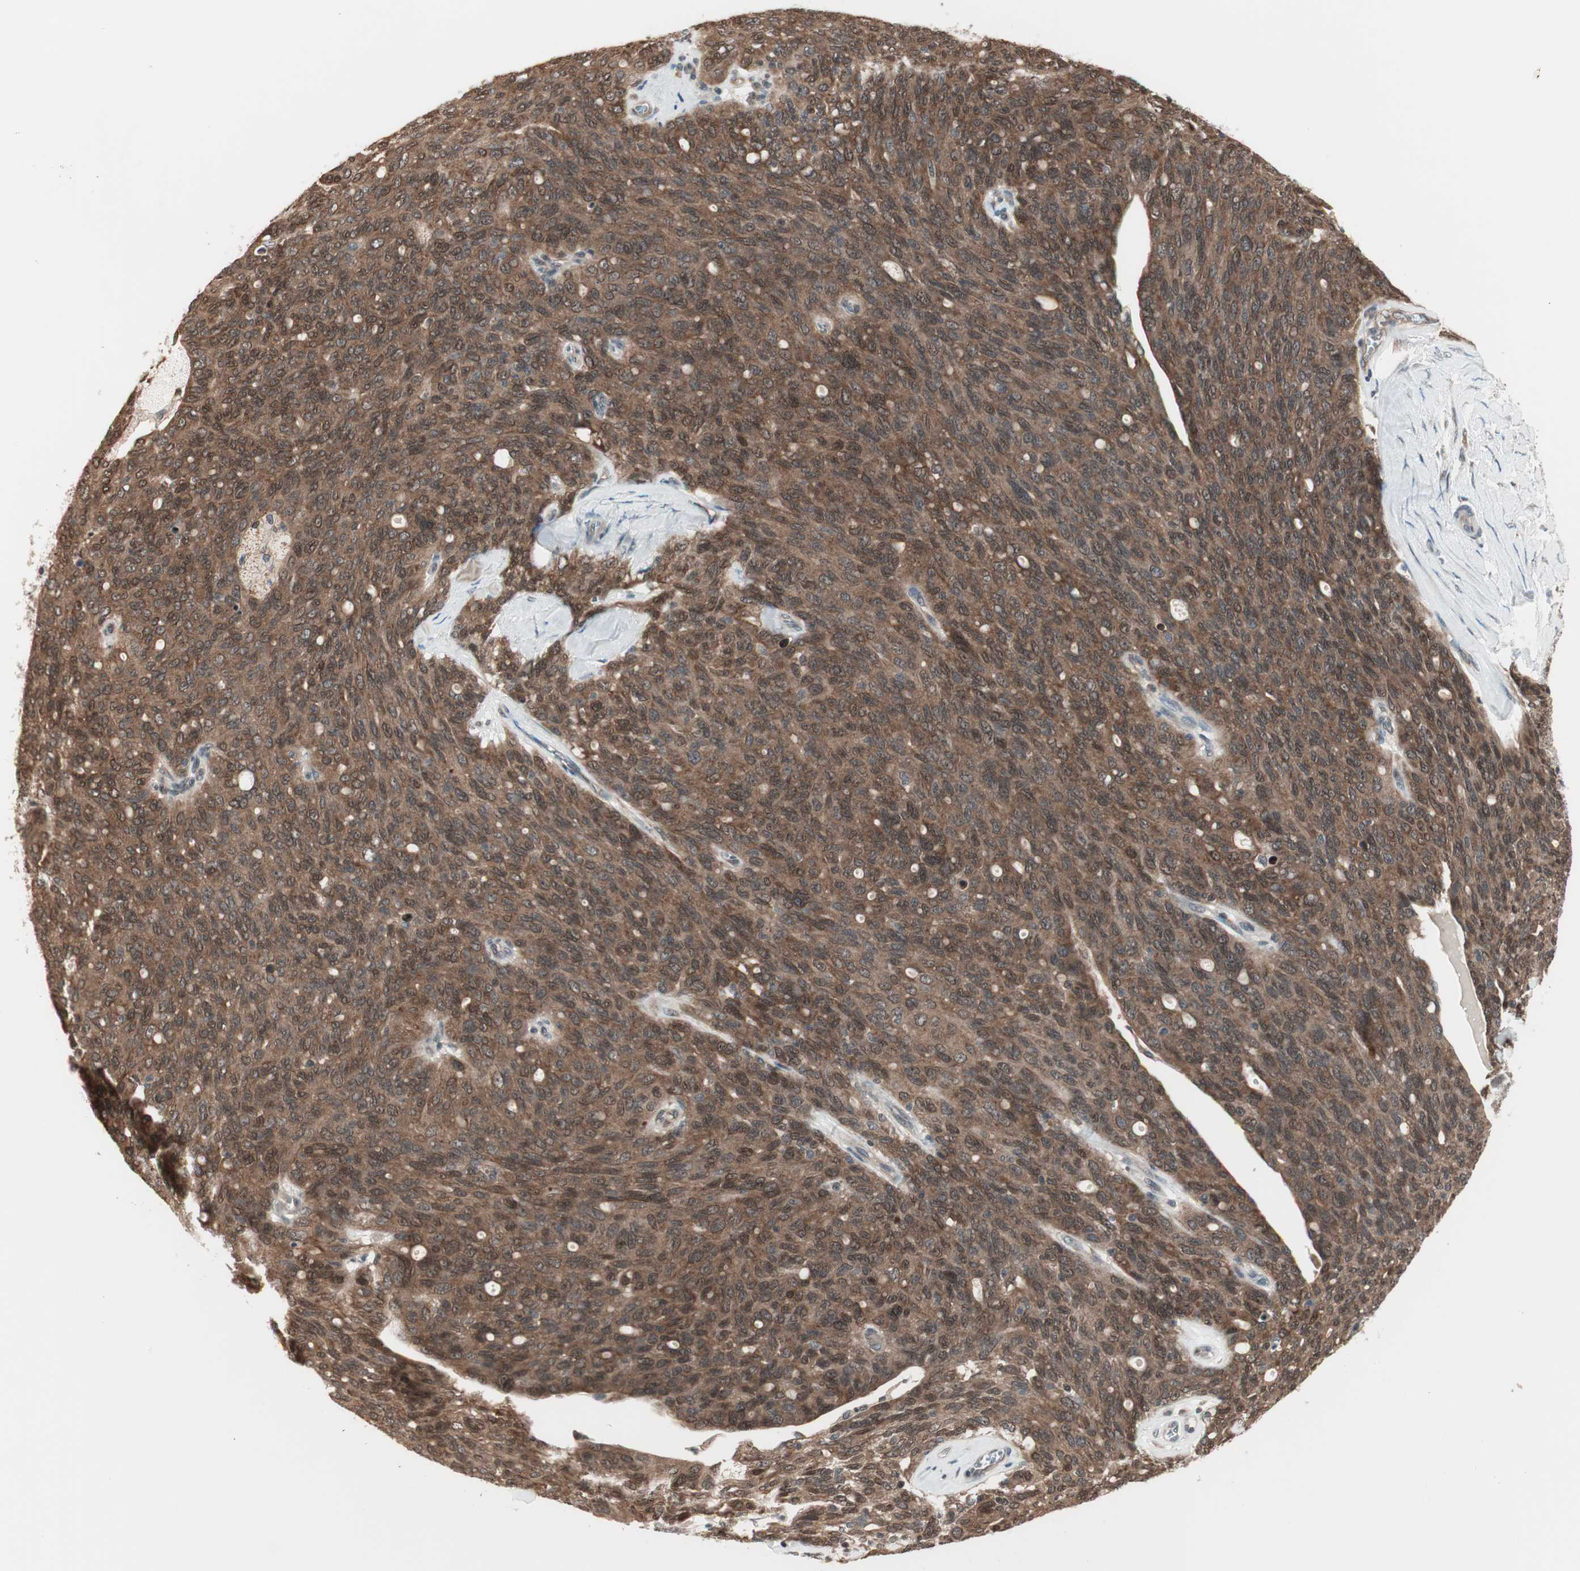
{"staining": {"intensity": "moderate", "quantity": ">75%", "location": "cytoplasmic/membranous,nuclear"}, "tissue": "ovarian cancer", "cell_type": "Tumor cells", "image_type": "cancer", "snomed": [{"axis": "morphology", "description": "Carcinoma, endometroid"}, {"axis": "topography", "description": "Ovary"}], "caption": "Ovarian cancer (endometroid carcinoma) was stained to show a protein in brown. There is medium levels of moderate cytoplasmic/membranous and nuclear positivity in approximately >75% of tumor cells. (brown staining indicates protein expression, while blue staining denotes nuclei).", "gene": "UBE2I", "patient": {"sex": "female", "age": 60}}